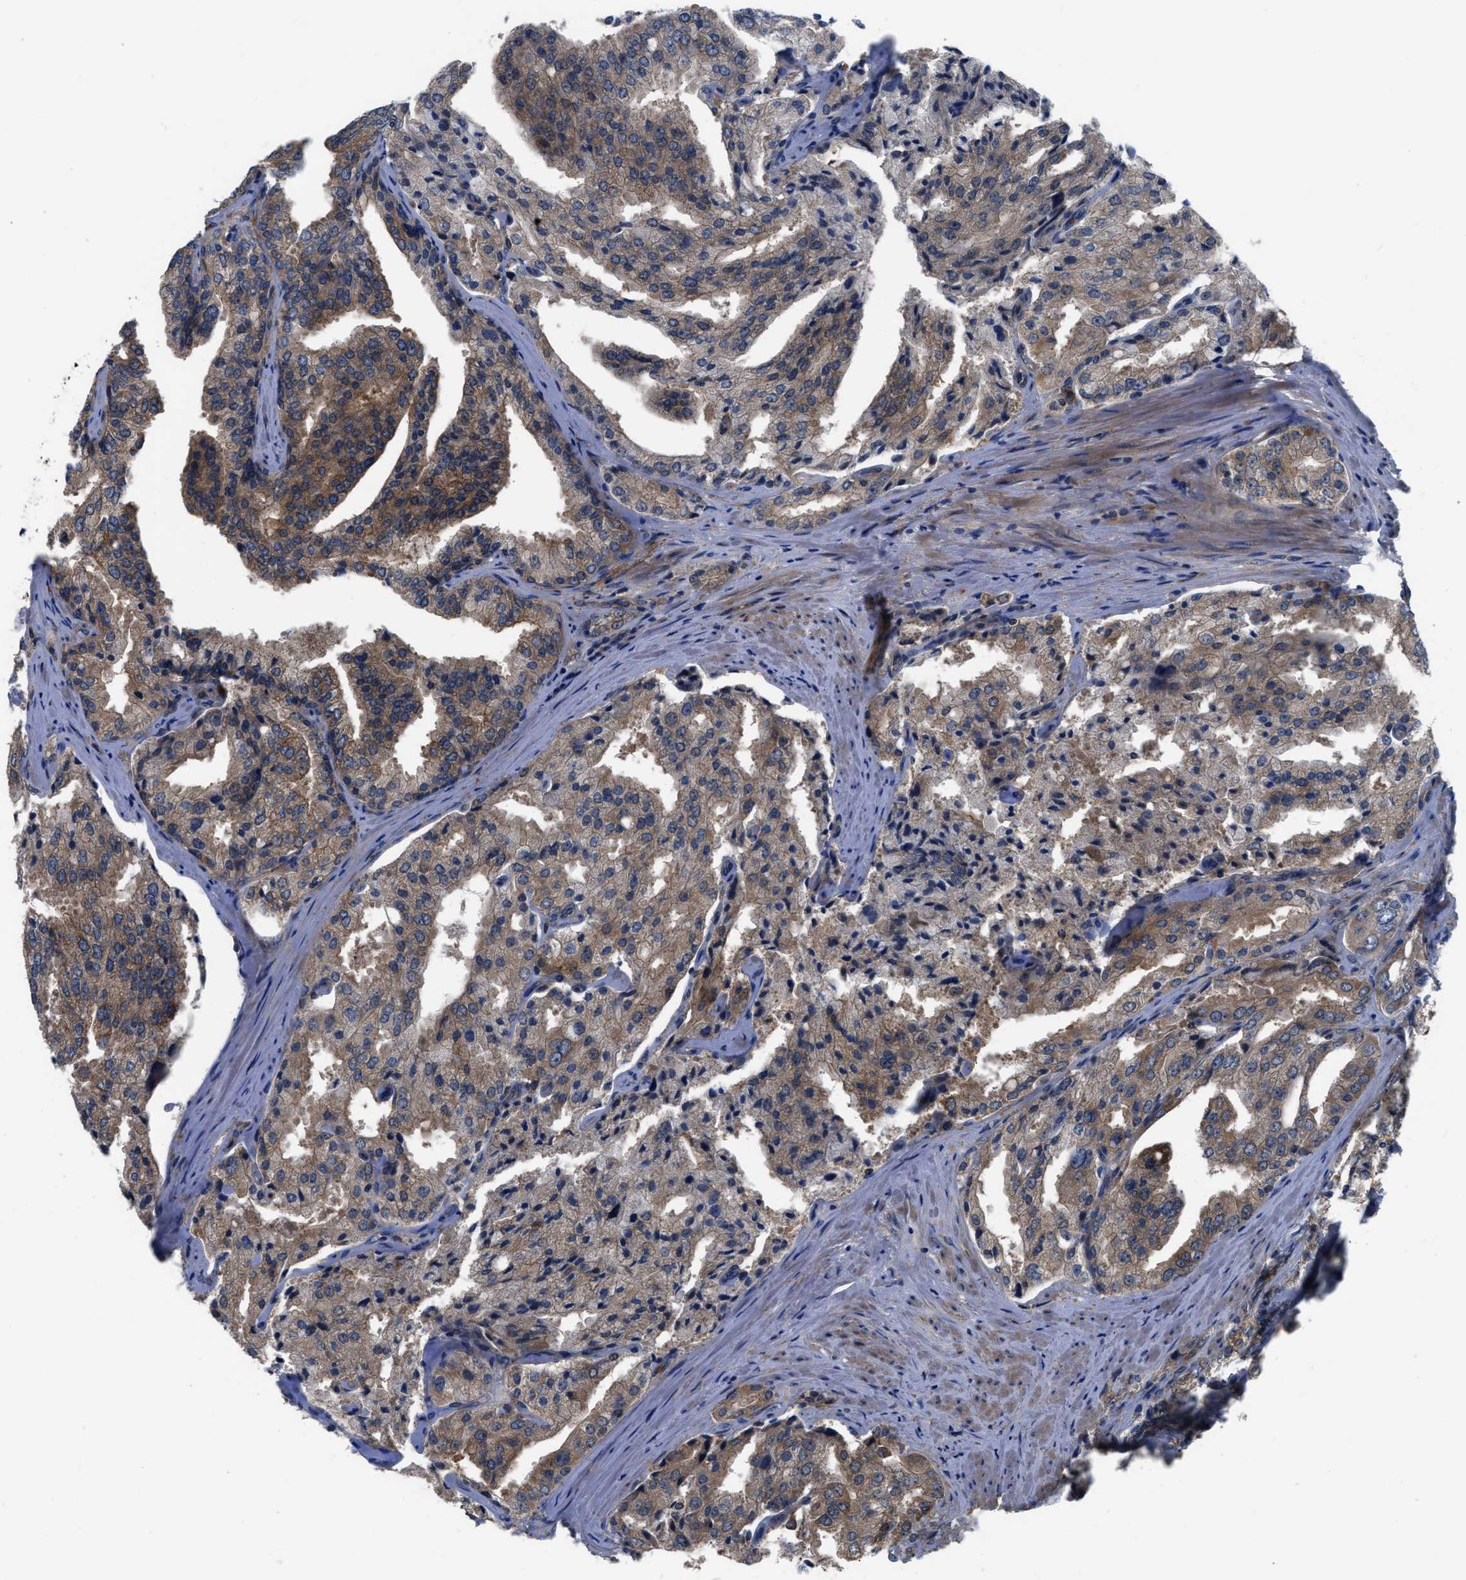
{"staining": {"intensity": "moderate", "quantity": ">75%", "location": "cytoplasmic/membranous"}, "tissue": "prostate cancer", "cell_type": "Tumor cells", "image_type": "cancer", "snomed": [{"axis": "morphology", "description": "Adenocarcinoma, High grade"}, {"axis": "topography", "description": "Prostate"}], "caption": "The photomicrograph reveals a brown stain indicating the presence of a protein in the cytoplasmic/membranous of tumor cells in high-grade adenocarcinoma (prostate). (DAB IHC with brightfield microscopy, high magnification).", "gene": "USP25", "patient": {"sex": "male", "age": 50}}